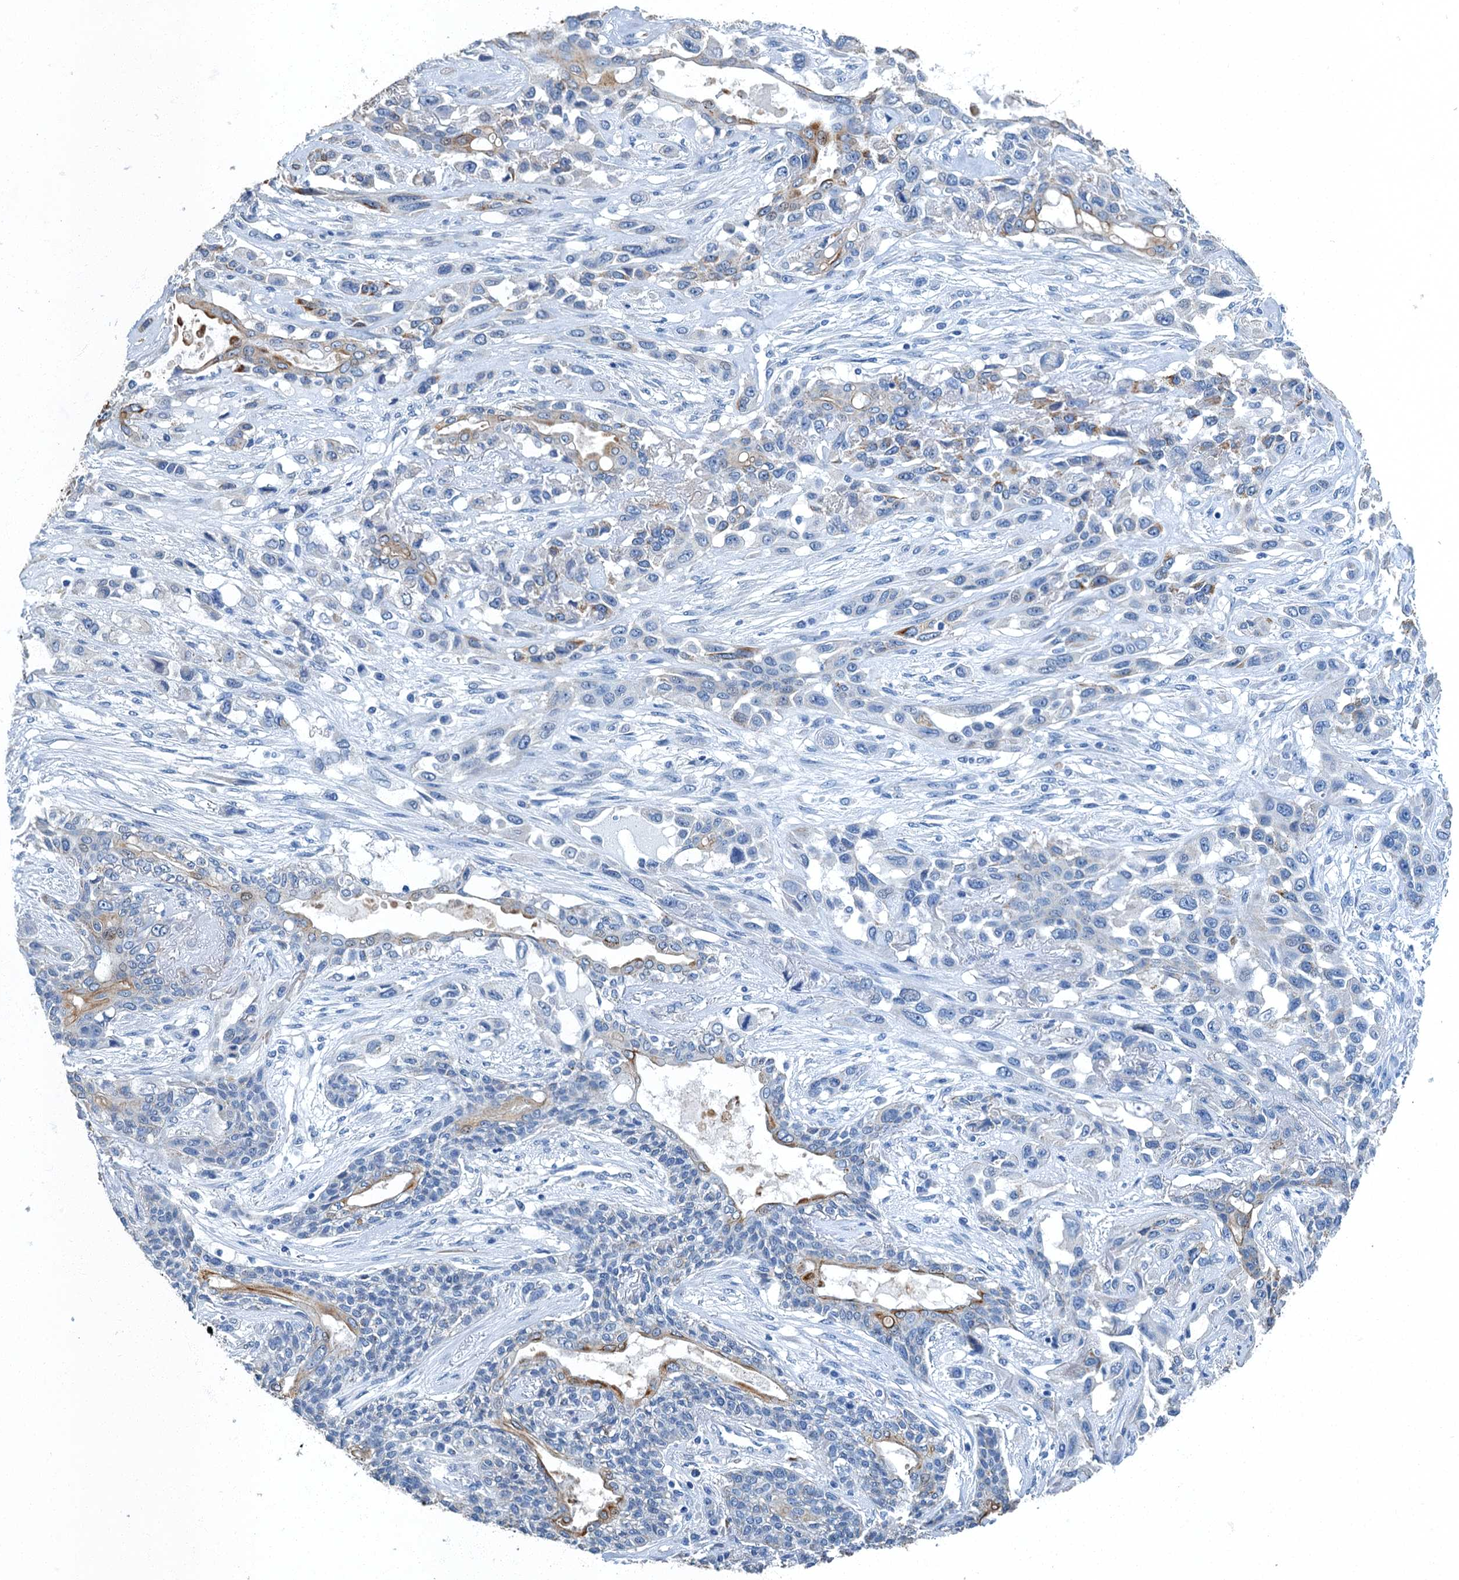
{"staining": {"intensity": "negative", "quantity": "none", "location": "none"}, "tissue": "lung cancer", "cell_type": "Tumor cells", "image_type": "cancer", "snomed": [{"axis": "morphology", "description": "Squamous cell carcinoma, NOS"}, {"axis": "topography", "description": "Lung"}], "caption": "Immunohistochemistry (IHC) of human lung cancer reveals no staining in tumor cells.", "gene": "GADL1", "patient": {"sex": "female", "age": 70}}